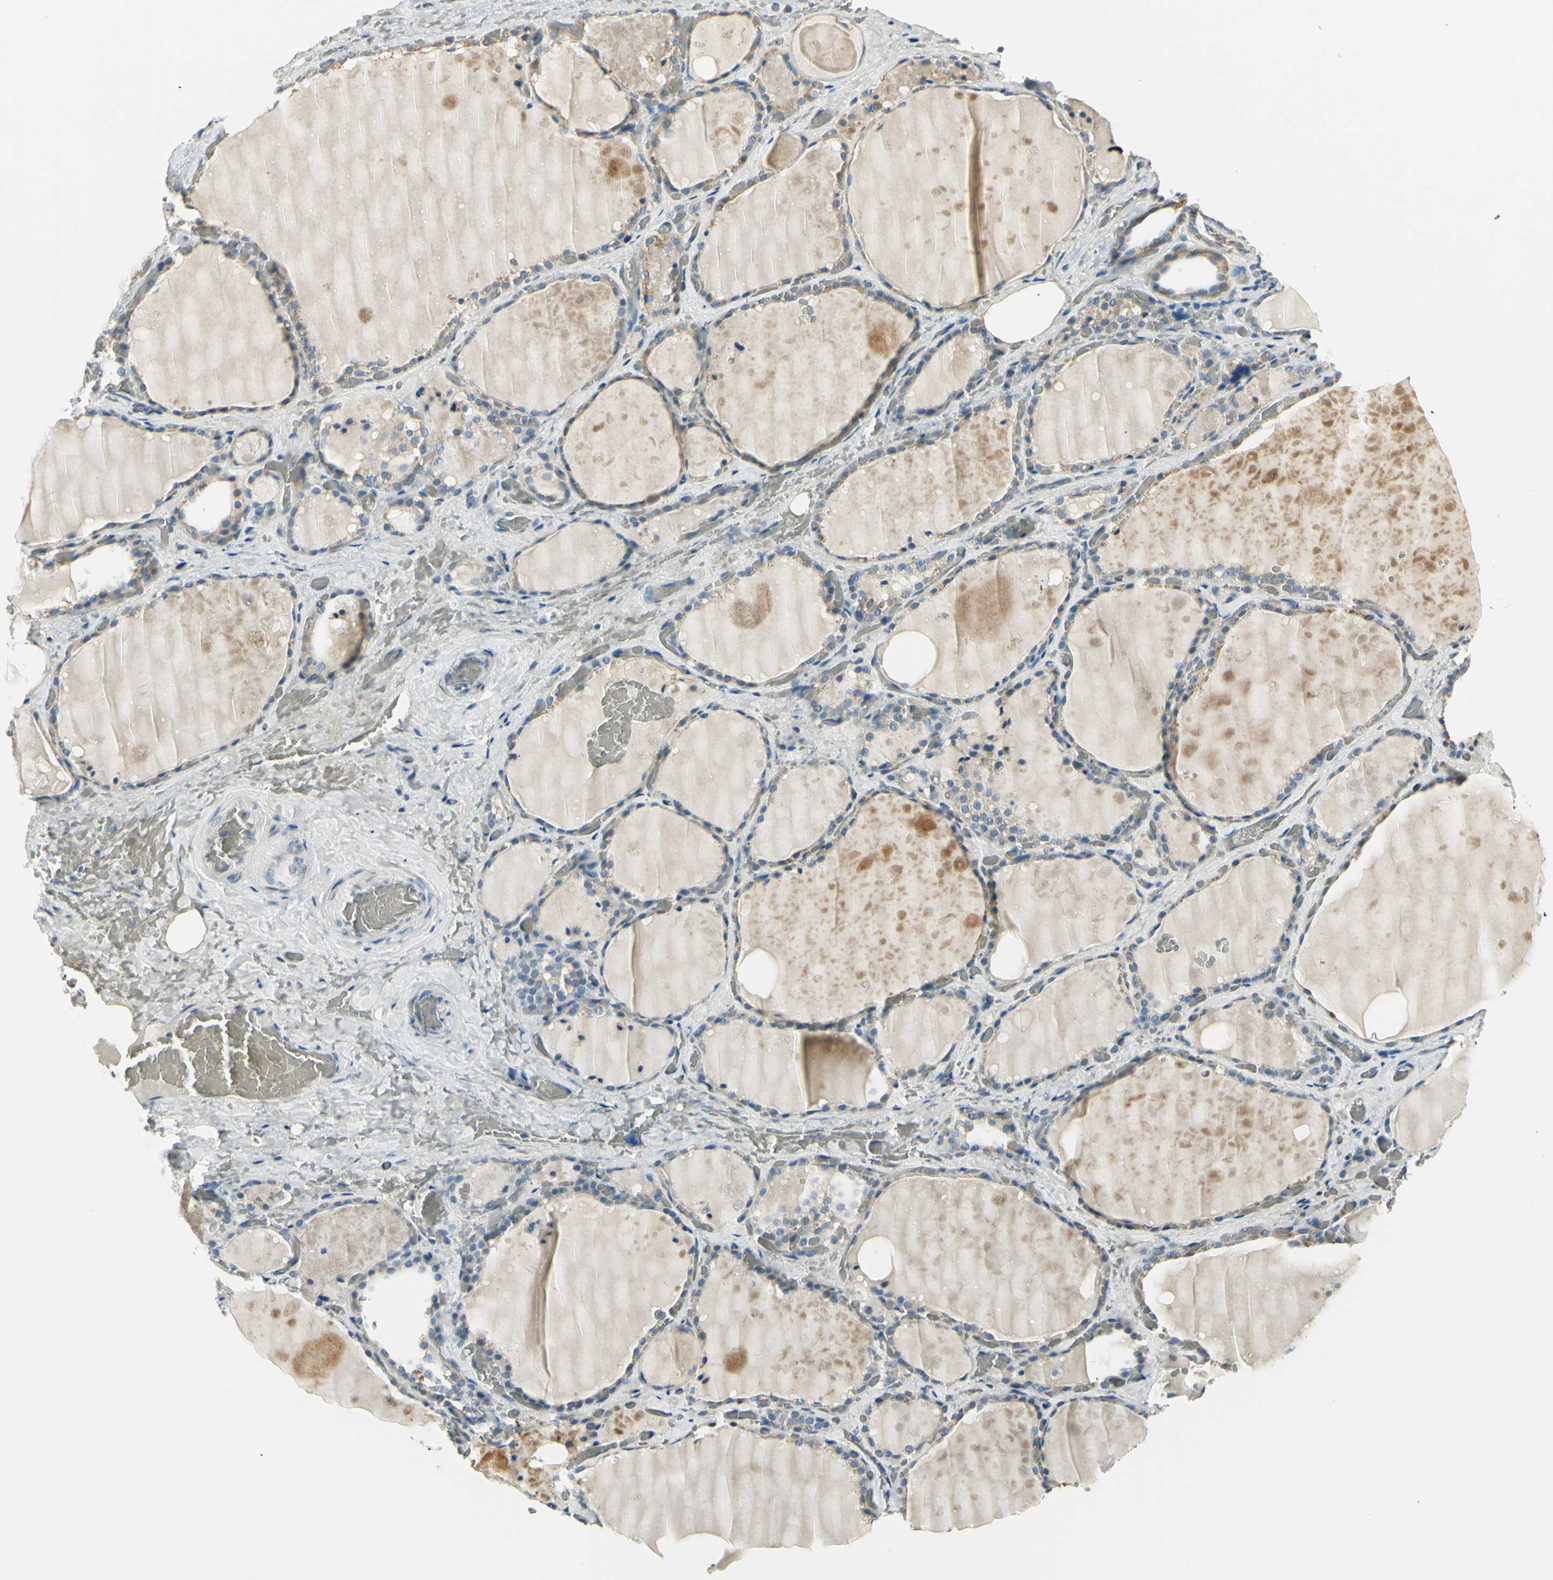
{"staining": {"intensity": "weak", "quantity": "25%-75%", "location": "cytoplasmic/membranous"}, "tissue": "thyroid gland", "cell_type": "Glandular cells", "image_type": "normal", "snomed": [{"axis": "morphology", "description": "Normal tissue, NOS"}, {"axis": "topography", "description": "Thyroid gland"}], "caption": "A high-resolution image shows immunohistochemistry (IHC) staining of normal thyroid gland, which shows weak cytoplasmic/membranous expression in about 25%-75% of glandular cells.", "gene": "IGDCC4", "patient": {"sex": "male", "age": 61}}